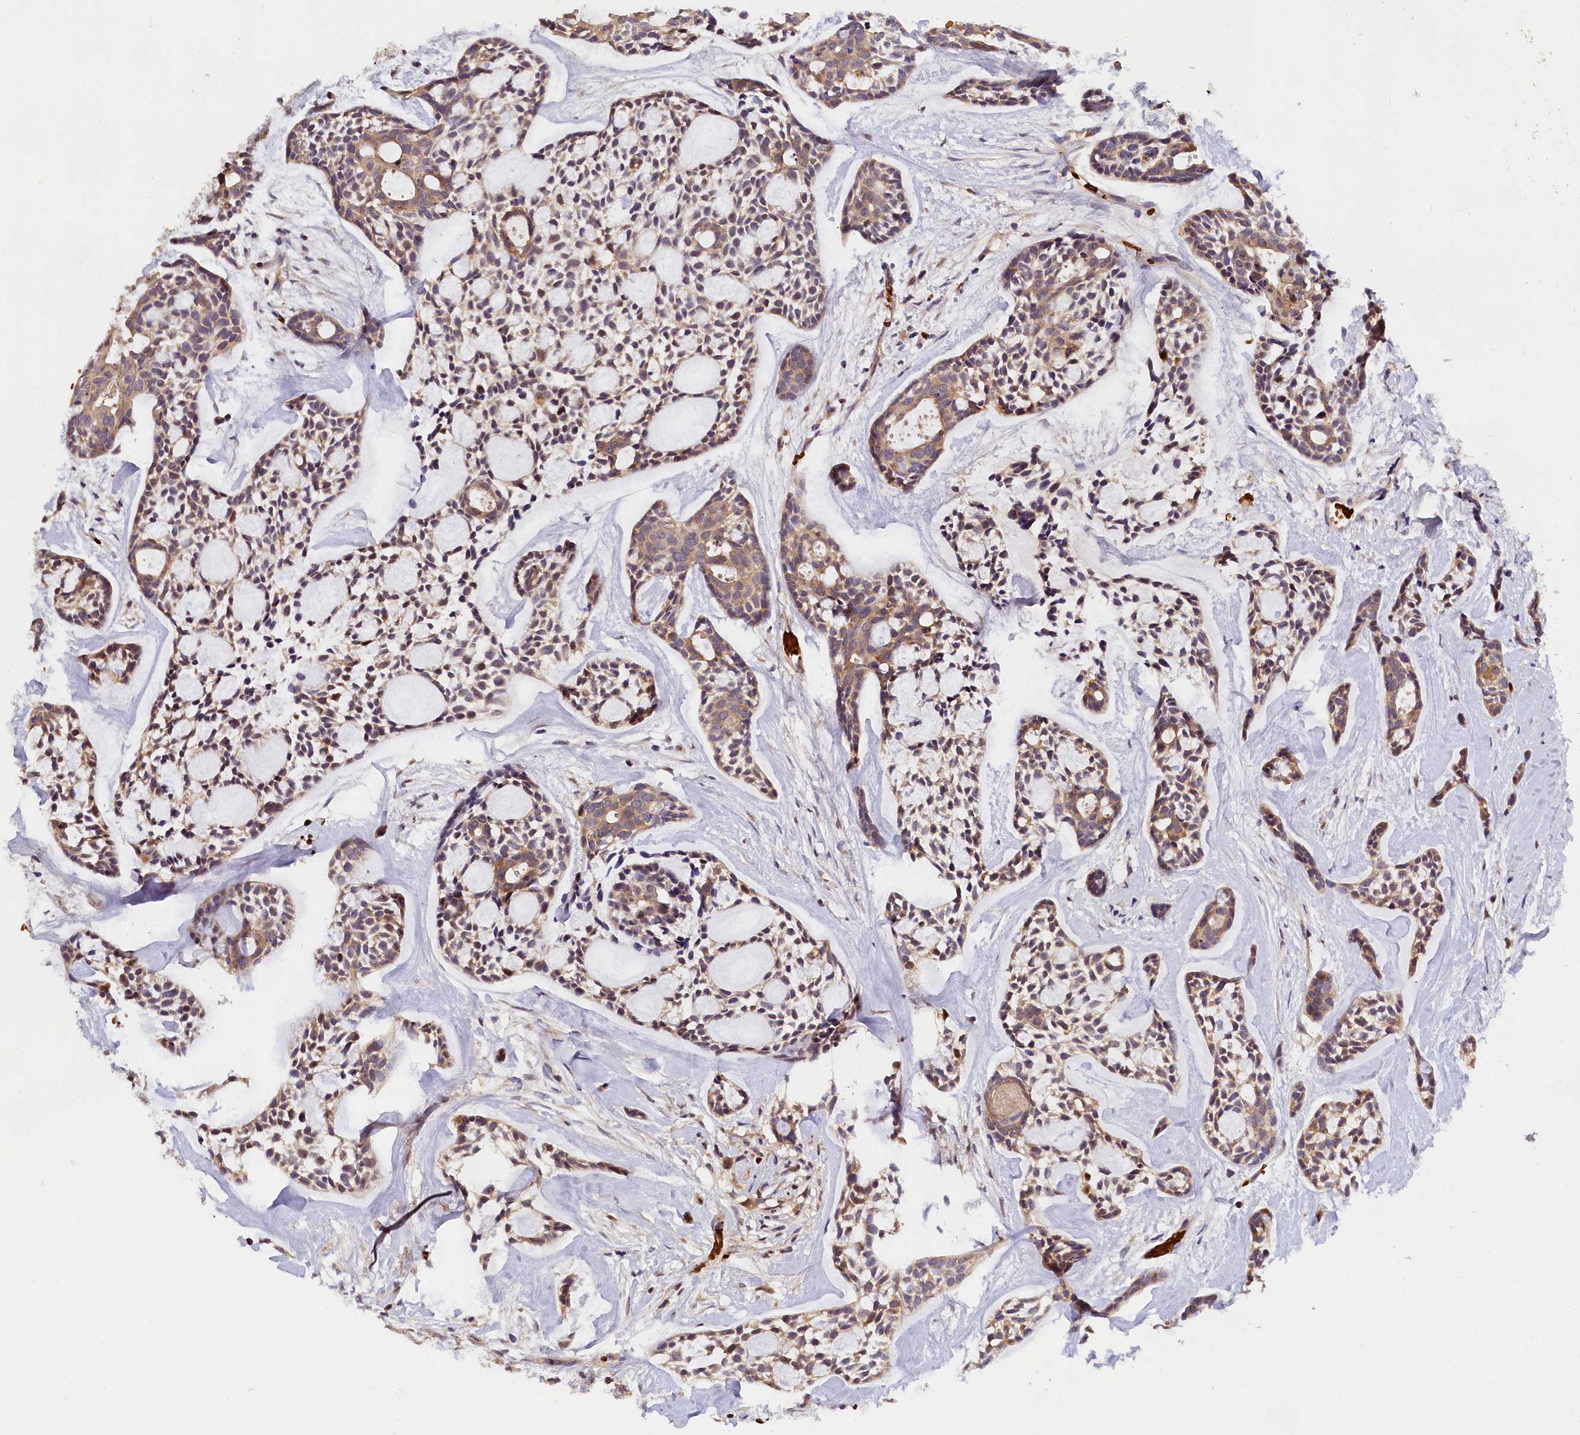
{"staining": {"intensity": "weak", "quantity": "25%-75%", "location": "cytoplasmic/membranous"}, "tissue": "head and neck cancer", "cell_type": "Tumor cells", "image_type": "cancer", "snomed": [{"axis": "morphology", "description": "Adenocarcinoma, NOS"}, {"axis": "topography", "description": "Subcutis"}, {"axis": "topography", "description": "Head-Neck"}], "caption": "Protein expression analysis of human head and neck adenocarcinoma reveals weak cytoplasmic/membranous positivity in approximately 25%-75% of tumor cells.", "gene": "PHAF1", "patient": {"sex": "female", "age": 73}}